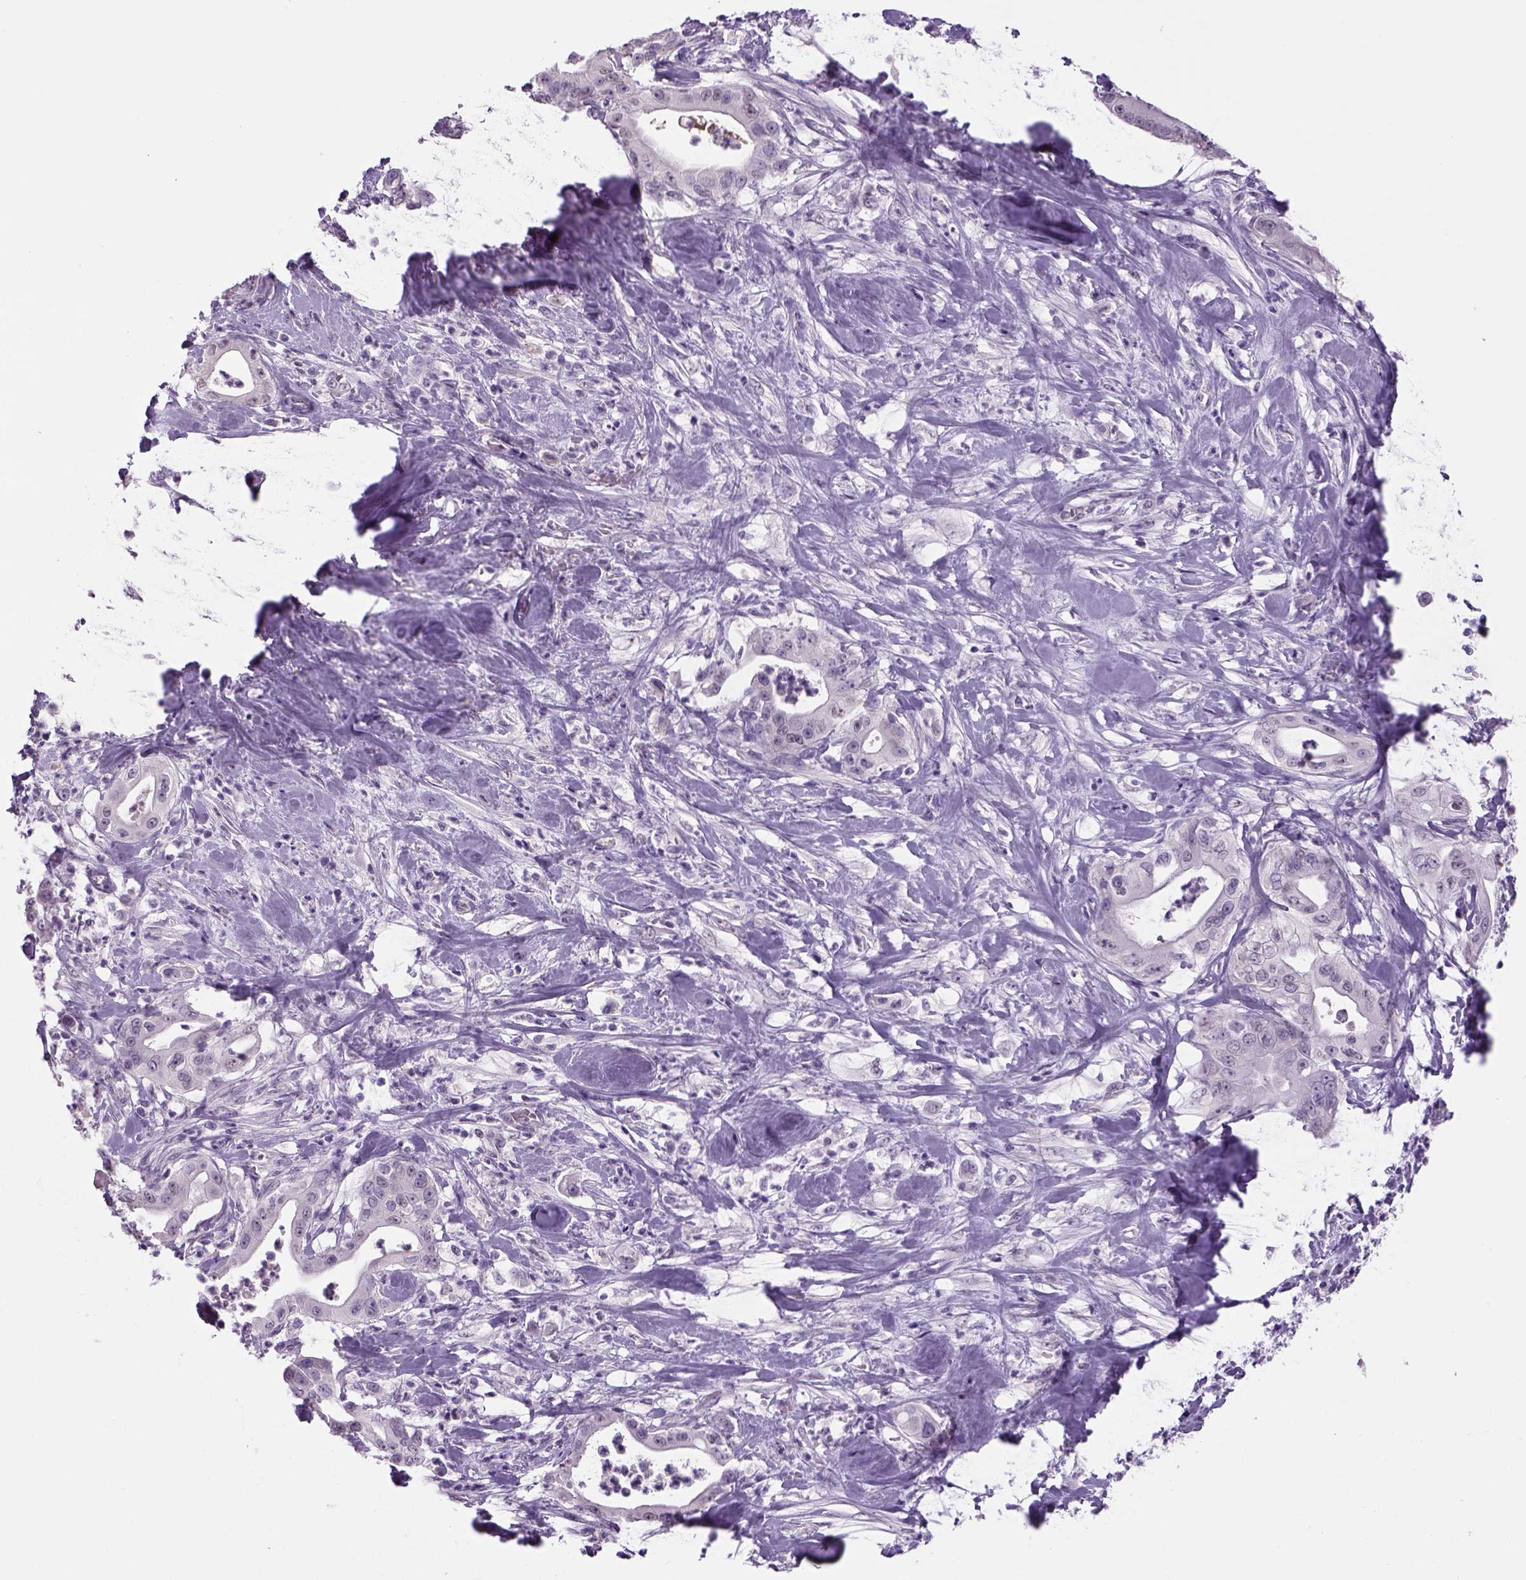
{"staining": {"intensity": "negative", "quantity": "none", "location": "none"}, "tissue": "pancreatic cancer", "cell_type": "Tumor cells", "image_type": "cancer", "snomed": [{"axis": "morphology", "description": "Adenocarcinoma, NOS"}, {"axis": "topography", "description": "Pancreas"}], "caption": "Tumor cells are negative for protein expression in human pancreatic cancer.", "gene": "DBH", "patient": {"sex": "male", "age": 71}}